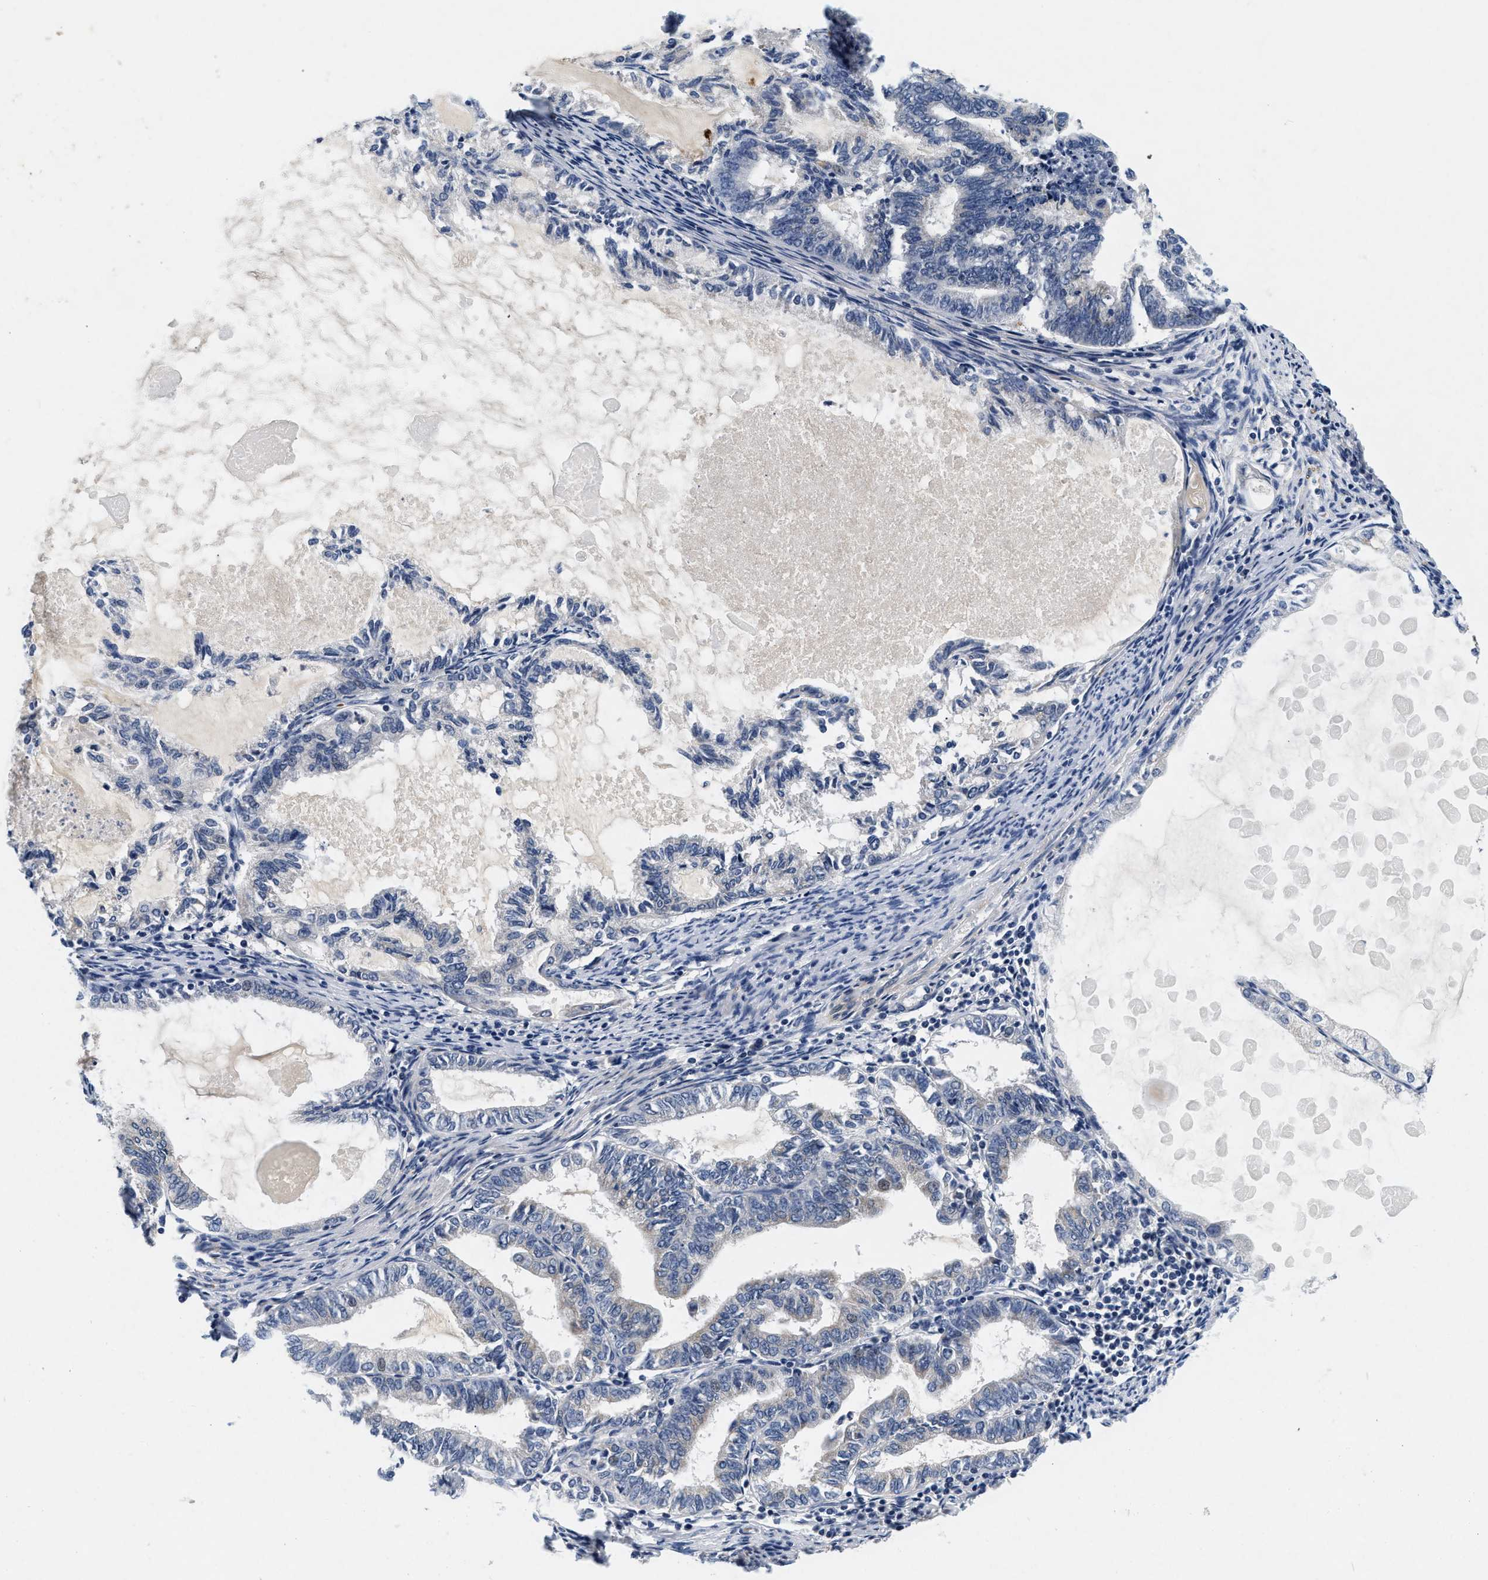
{"staining": {"intensity": "negative", "quantity": "none", "location": "none"}, "tissue": "endometrial cancer", "cell_type": "Tumor cells", "image_type": "cancer", "snomed": [{"axis": "morphology", "description": "Adenocarcinoma, NOS"}, {"axis": "topography", "description": "Endometrium"}], "caption": "High power microscopy micrograph of an IHC histopathology image of endometrial adenocarcinoma, revealing no significant staining in tumor cells.", "gene": "PDP1", "patient": {"sex": "female", "age": 86}}